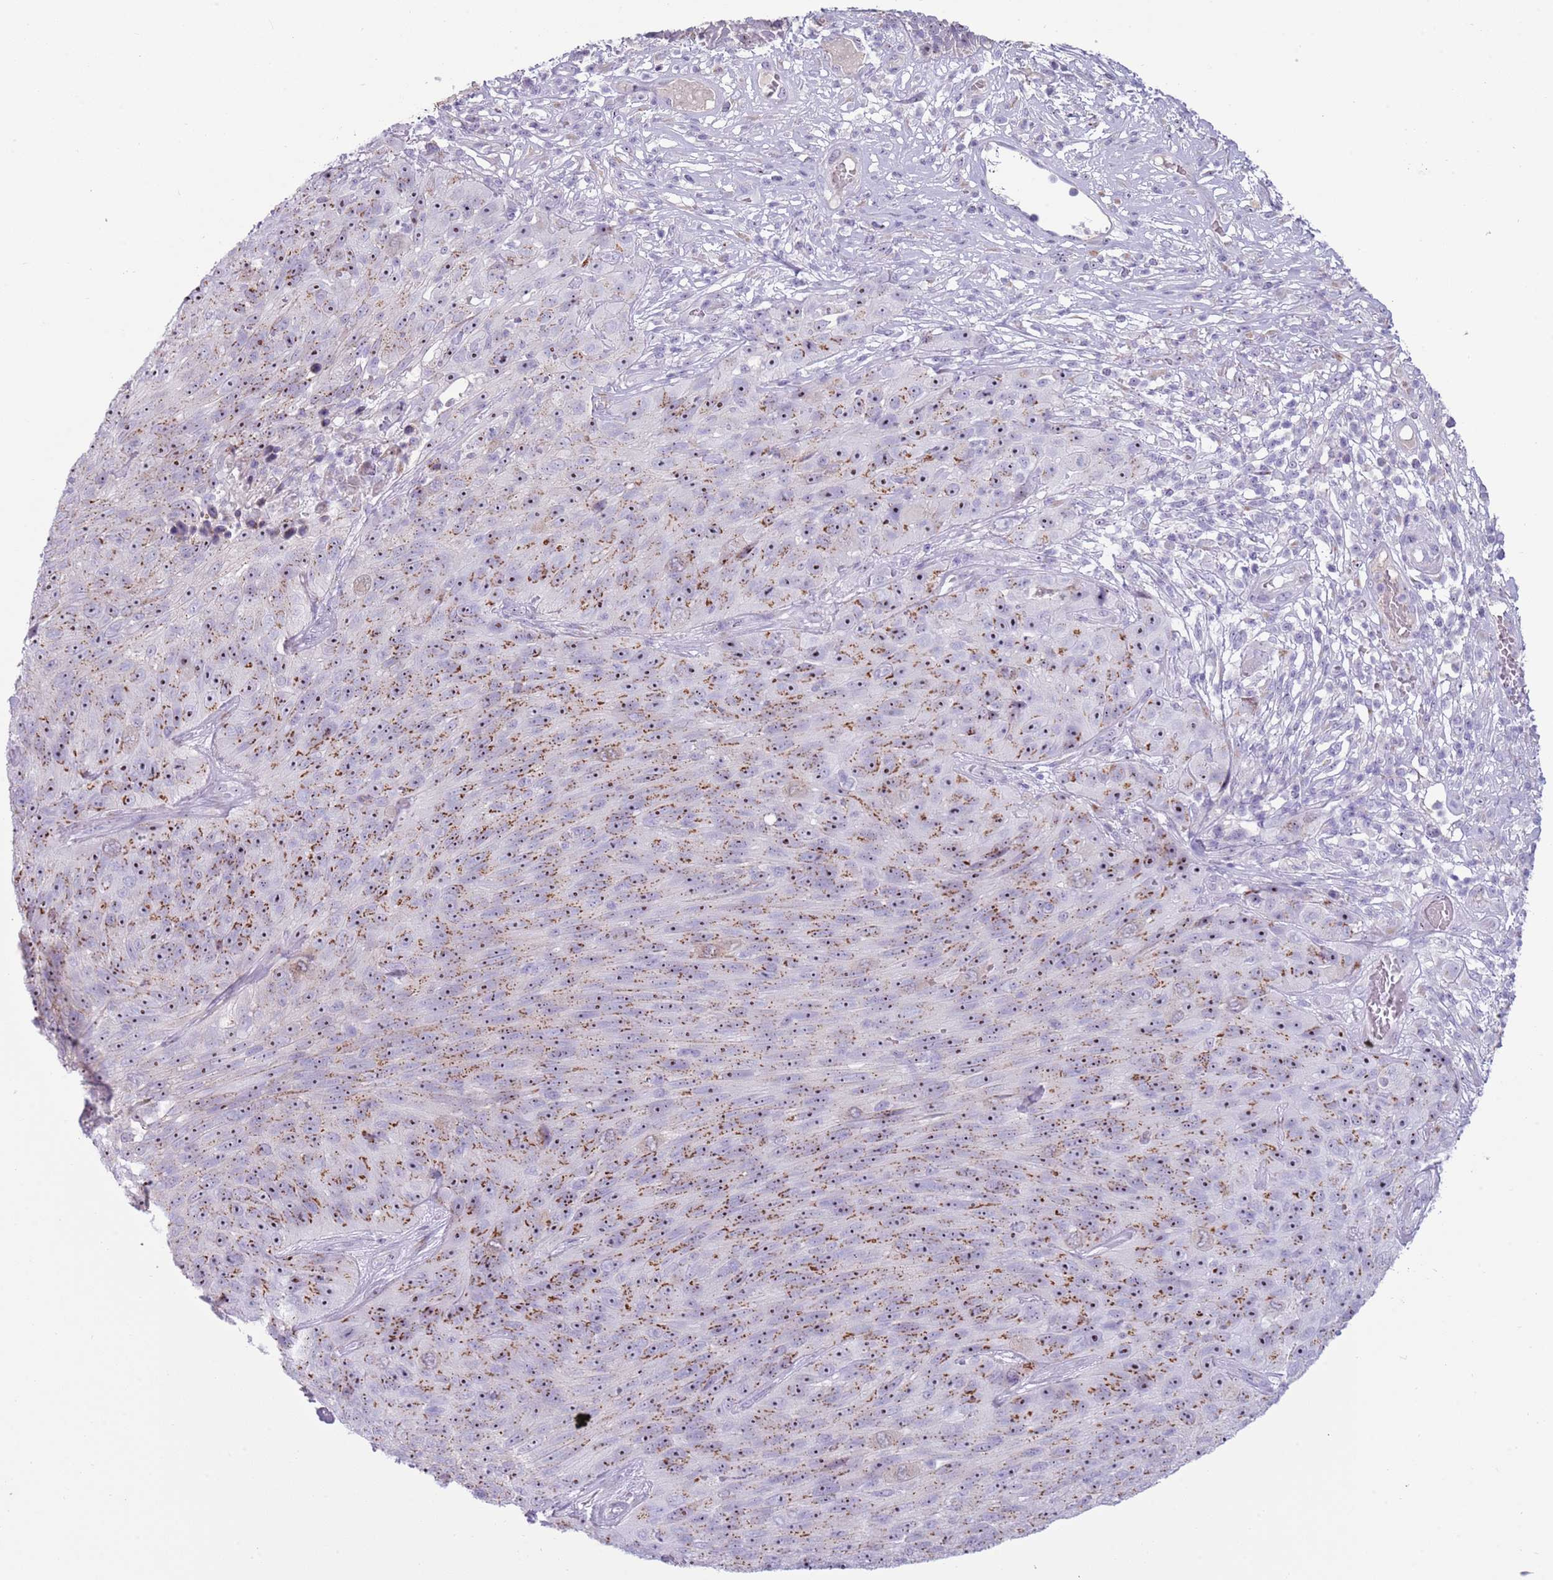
{"staining": {"intensity": "moderate", "quantity": "25%-75%", "location": "cytoplasmic/membranous"}, "tissue": "skin cancer", "cell_type": "Tumor cells", "image_type": "cancer", "snomed": [{"axis": "morphology", "description": "Squamous cell carcinoma, NOS"}, {"axis": "topography", "description": "Skin"}], "caption": "Tumor cells display medium levels of moderate cytoplasmic/membranous staining in approximately 25%-75% of cells in human skin cancer (squamous cell carcinoma). (Stains: DAB (3,3'-diaminobenzidine) in brown, nuclei in blue, Microscopy: brightfield microscopy at high magnification).", "gene": "NBPF6", "patient": {"sex": "female", "age": 87}}